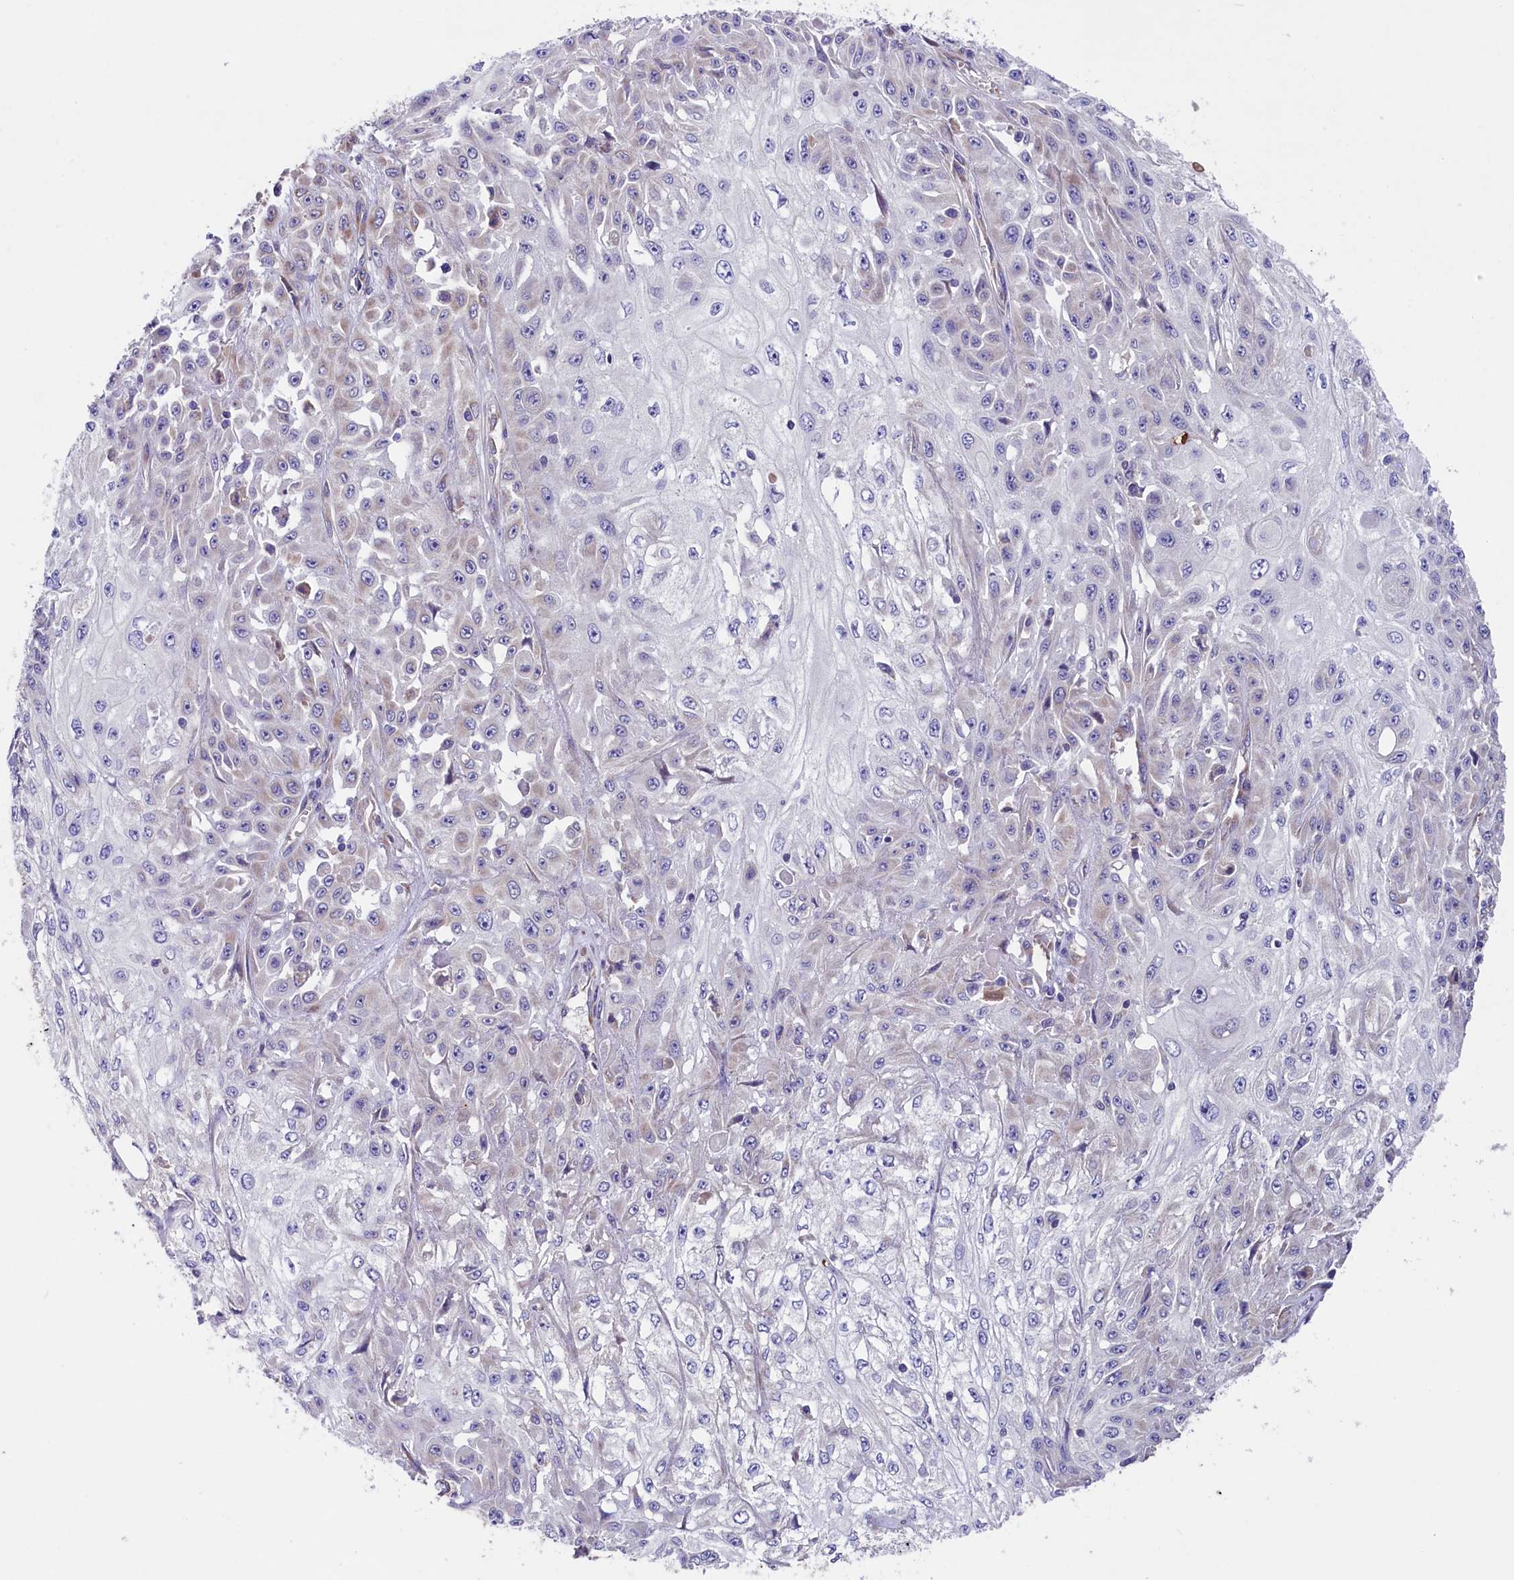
{"staining": {"intensity": "negative", "quantity": "none", "location": "none"}, "tissue": "skin cancer", "cell_type": "Tumor cells", "image_type": "cancer", "snomed": [{"axis": "morphology", "description": "Squamous cell carcinoma, NOS"}, {"axis": "morphology", "description": "Squamous cell carcinoma, metastatic, NOS"}, {"axis": "topography", "description": "Skin"}, {"axis": "topography", "description": "Lymph node"}], "caption": "DAB (3,3'-diaminobenzidine) immunohistochemical staining of human squamous cell carcinoma (skin) reveals no significant positivity in tumor cells.", "gene": "GPR108", "patient": {"sex": "male", "age": 75}}